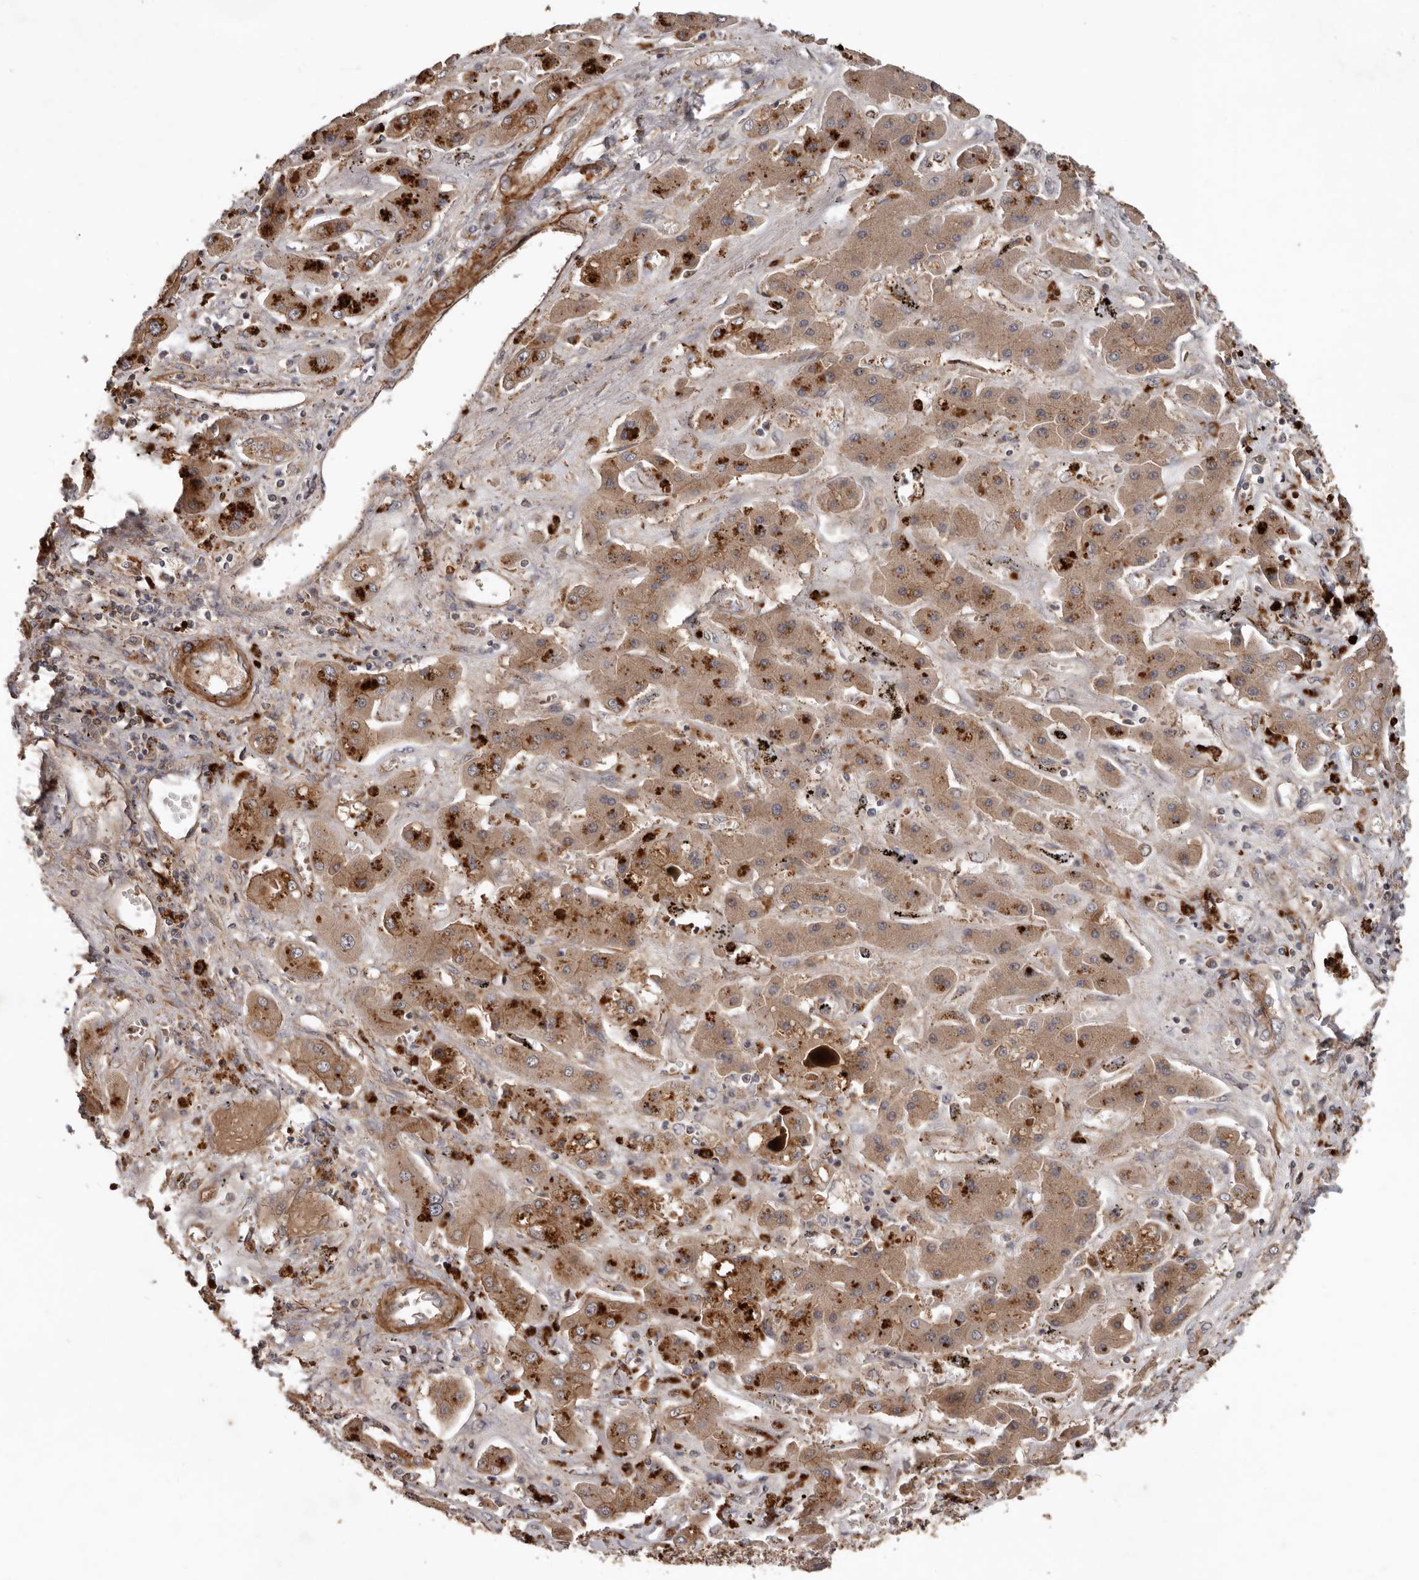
{"staining": {"intensity": "moderate", "quantity": ">75%", "location": "cytoplasmic/membranous"}, "tissue": "liver cancer", "cell_type": "Tumor cells", "image_type": "cancer", "snomed": [{"axis": "morphology", "description": "Cholangiocarcinoma"}, {"axis": "topography", "description": "Liver"}], "caption": "Immunohistochemical staining of human cholangiocarcinoma (liver) shows medium levels of moderate cytoplasmic/membranous protein staining in approximately >75% of tumor cells.", "gene": "ARHGEF5", "patient": {"sex": "male", "age": 67}}